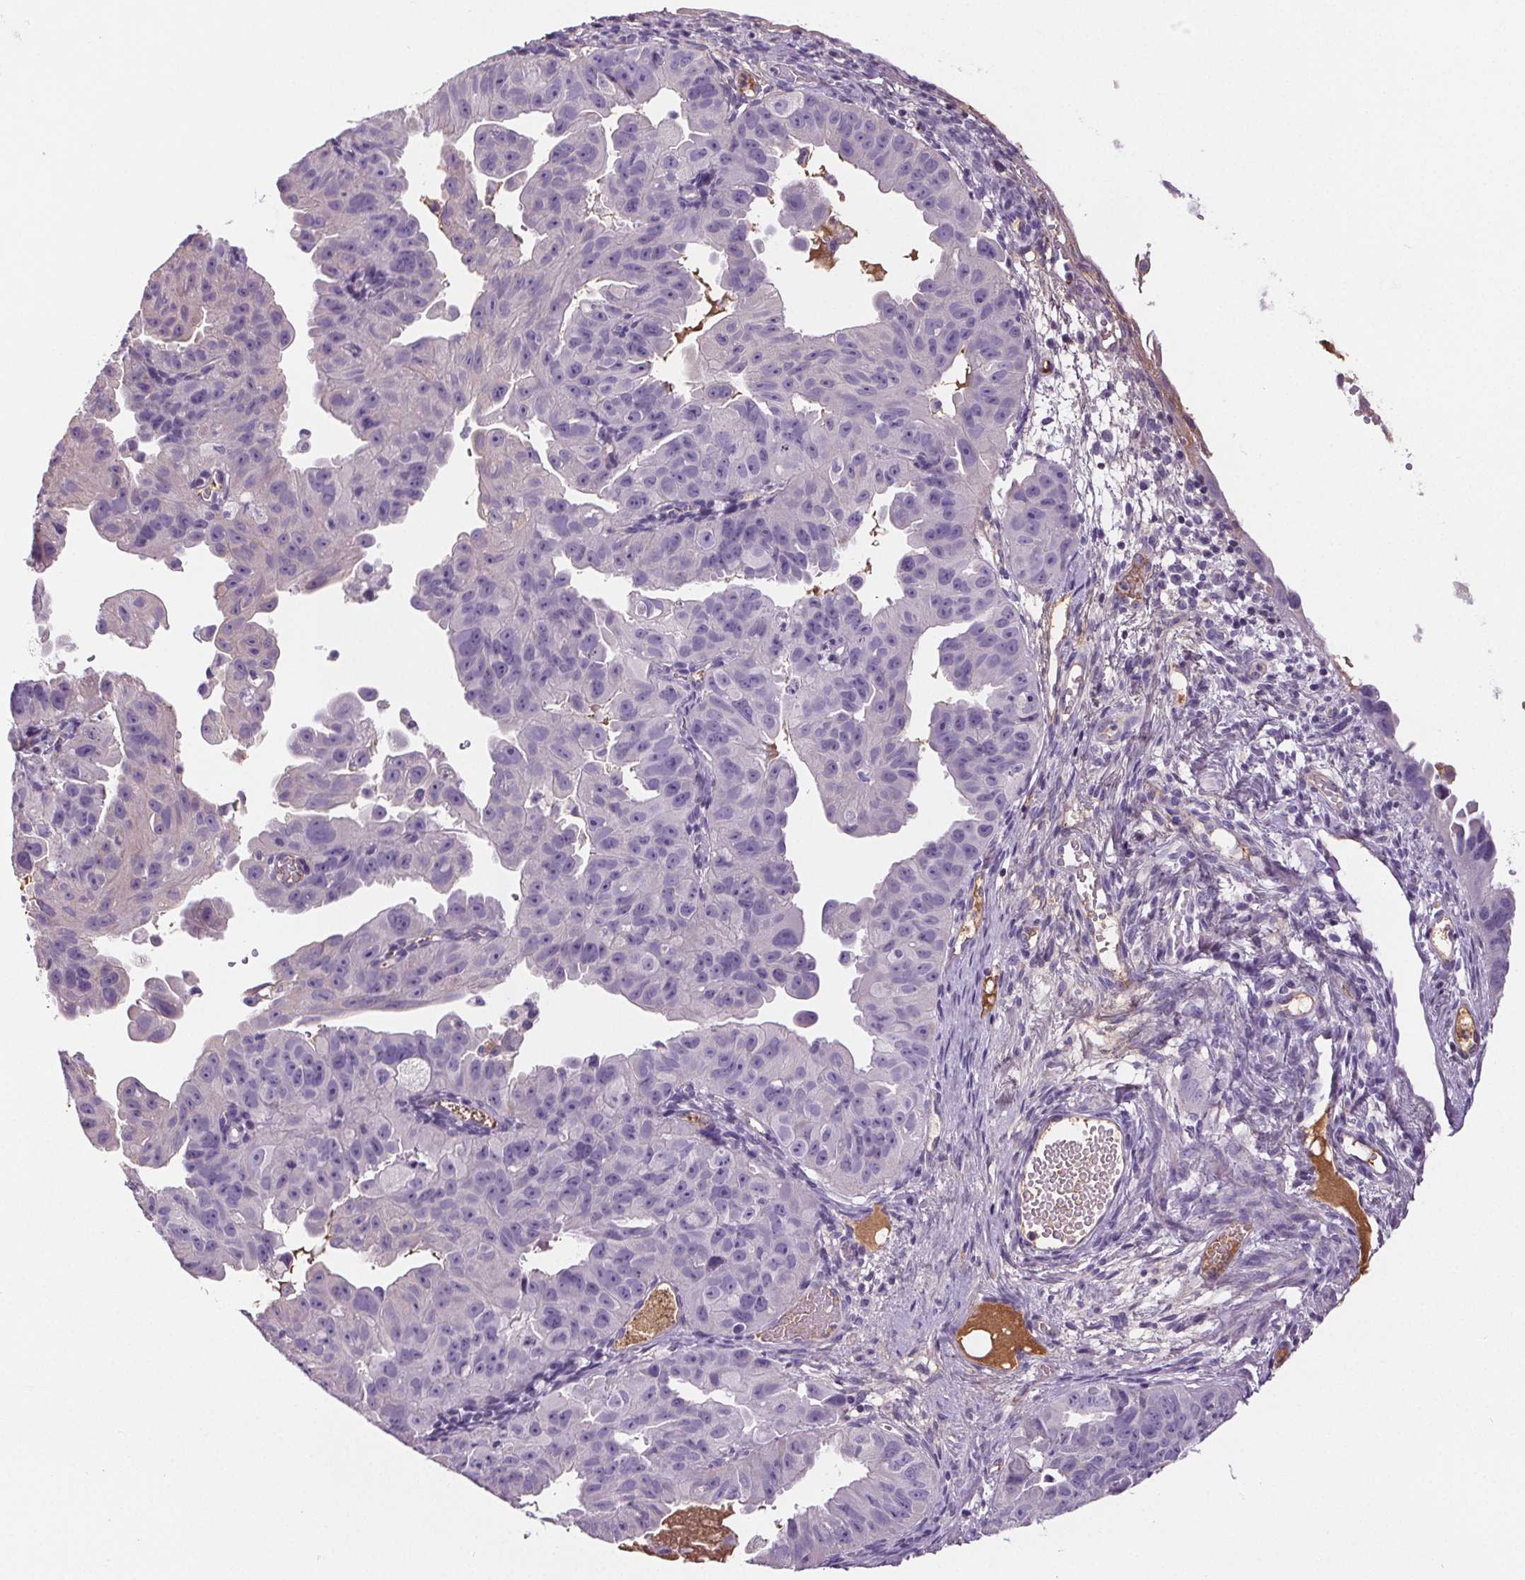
{"staining": {"intensity": "negative", "quantity": "none", "location": "none"}, "tissue": "ovarian cancer", "cell_type": "Tumor cells", "image_type": "cancer", "snomed": [{"axis": "morphology", "description": "Carcinoma, endometroid"}, {"axis": "topography", "description": "Ovary"}], "caption": "A histopathology image of human endometroid carcinoma (ovarian) is negative for staining in tumor cells. (DAB (3,3'-diaminobenzidine) immunohistochemistry visualized using brightfield microscopy, high magnification).", "gene": "CD5L", "patient": {"sex": "female", "age": 85}}